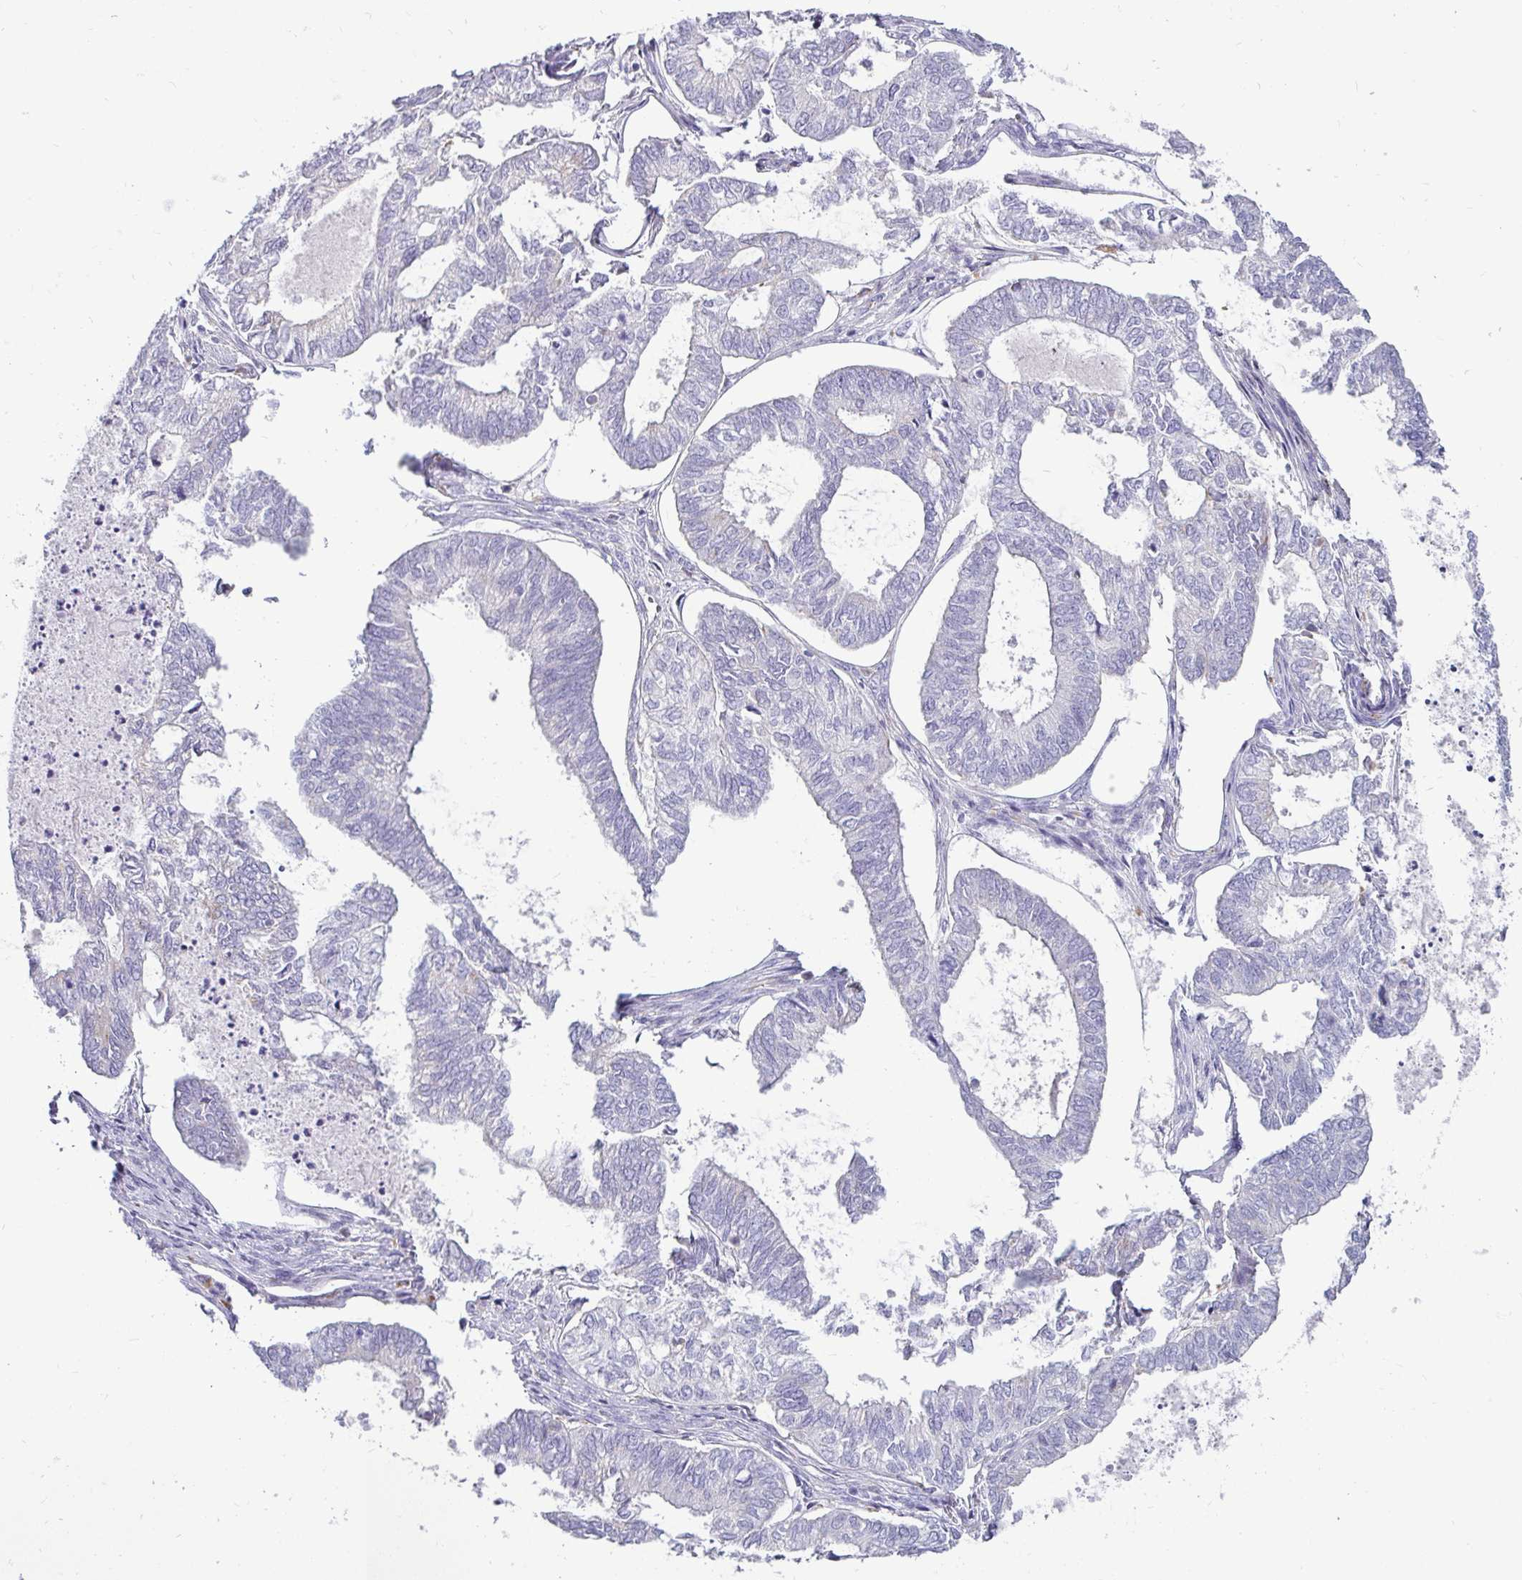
{"staining": {"intensity": "negative", "quantity": "none", "location": "none"}, "tissue": "ovarian cancer", "cell_type": "Tumor cells", "image_type": "cancer", "snomed": [{"axis": "morphology", "description": "Carcinoma, endometroid"}, {"axis": "topography", "description": "Ovary"}], "caption": "An image of human endometroid carcinoma (ovarian) is negative for staining in tumor cells.", "gene": "CTSZ", "patient": {"sex": "female", "age": 64}}